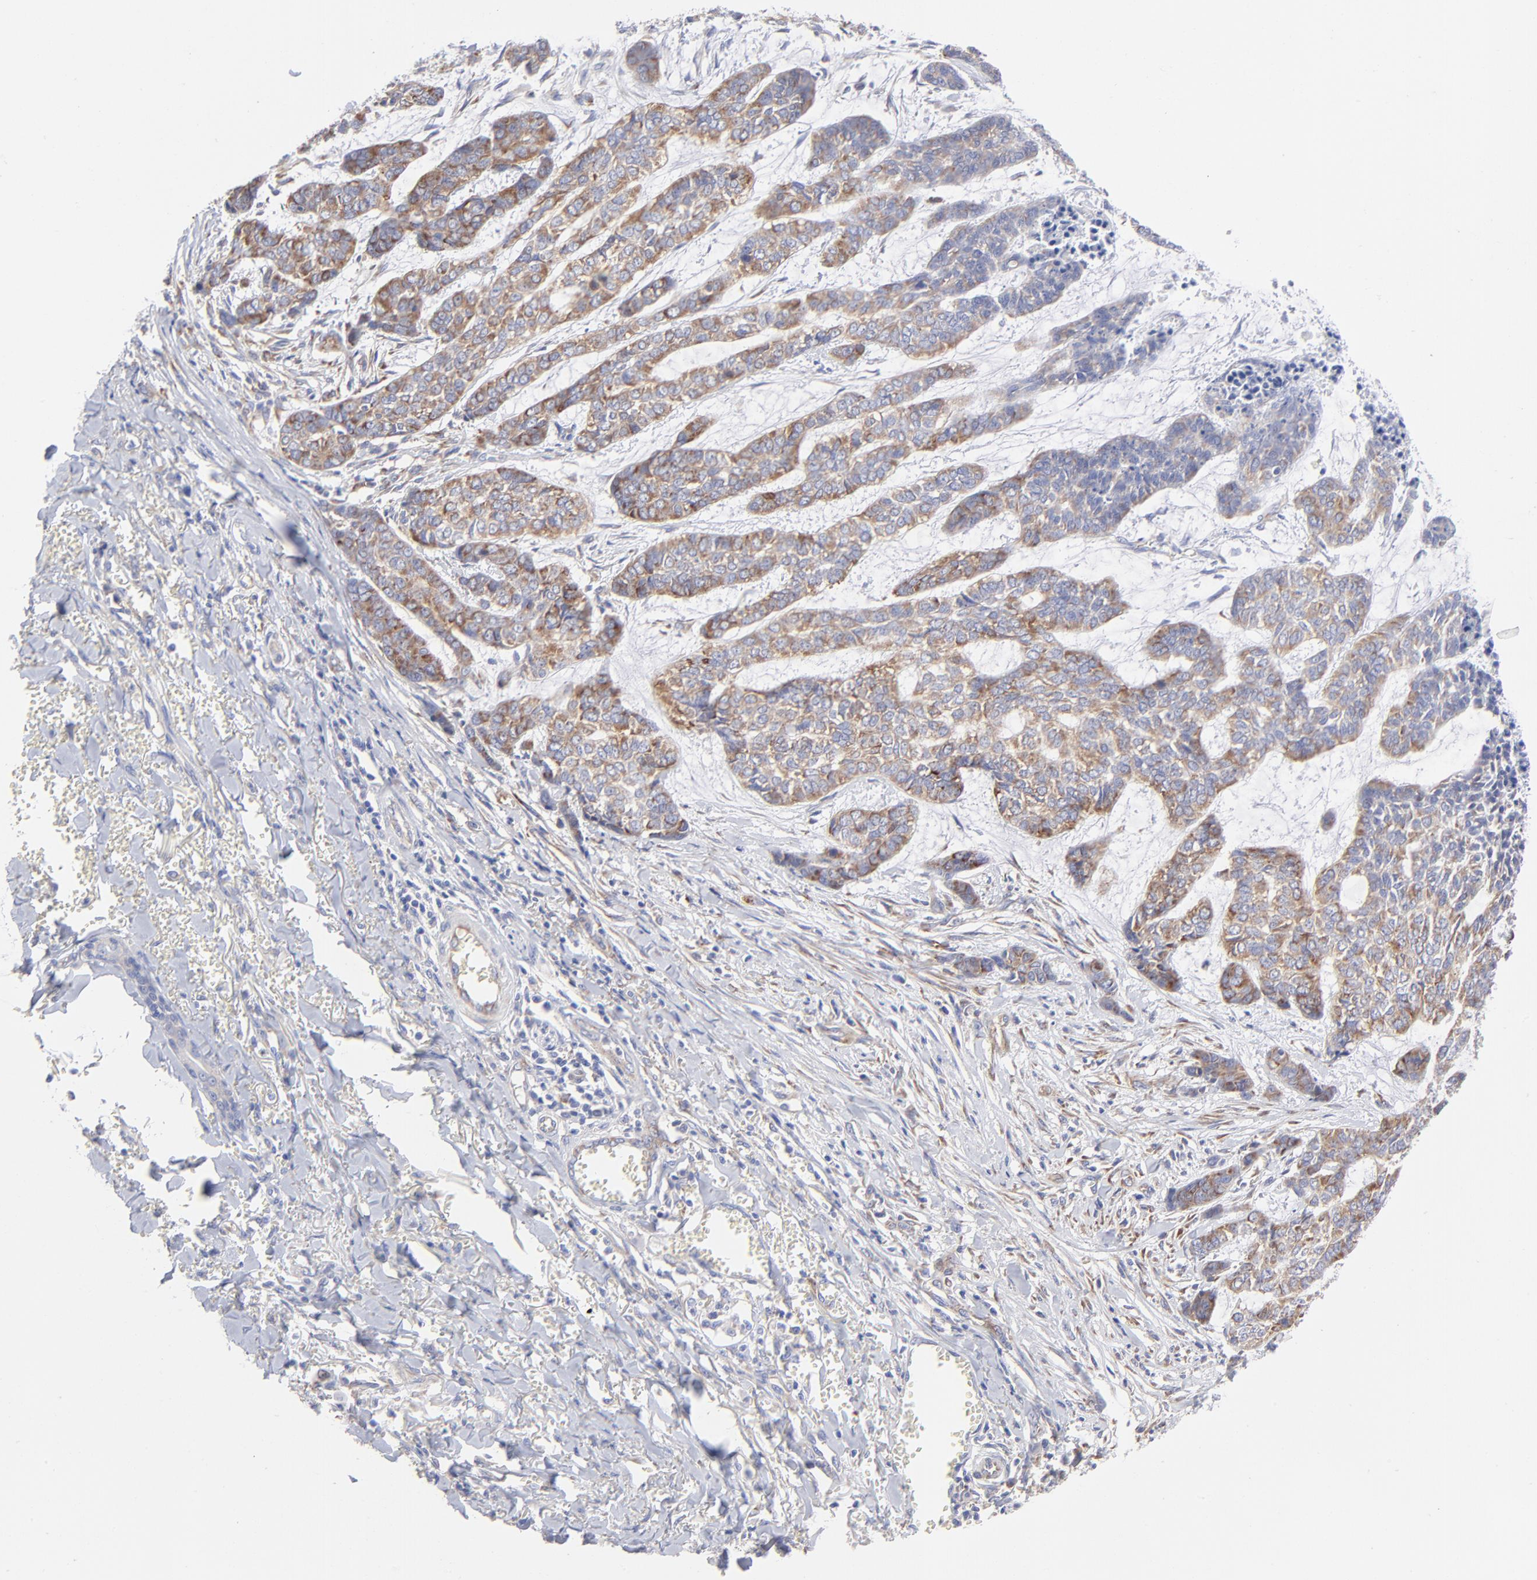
{"staining": {"intensity": "moderate", "quantity": ">75%", "location": "cytoplasmic/membranous"}, "tissue": "skin cancer", "cell_type": "Tumor cells", "image_type": "cancer", "snomed": [{"axis": "morphology", "description": "Basal cell carcinoma"}, {"axis": "topography", "description": "Skin"}], "caption": "Skin cancer tissue shows moderate cytoplasmic/membranous positivity in about >75% of tumor cells, visualized by immunohistochemistry. (brown staining indicates protein expression, while blue staining denotes nuclei).", "gene": "EIF2AK2", "patient": {"sex": "female", "age": 64}}